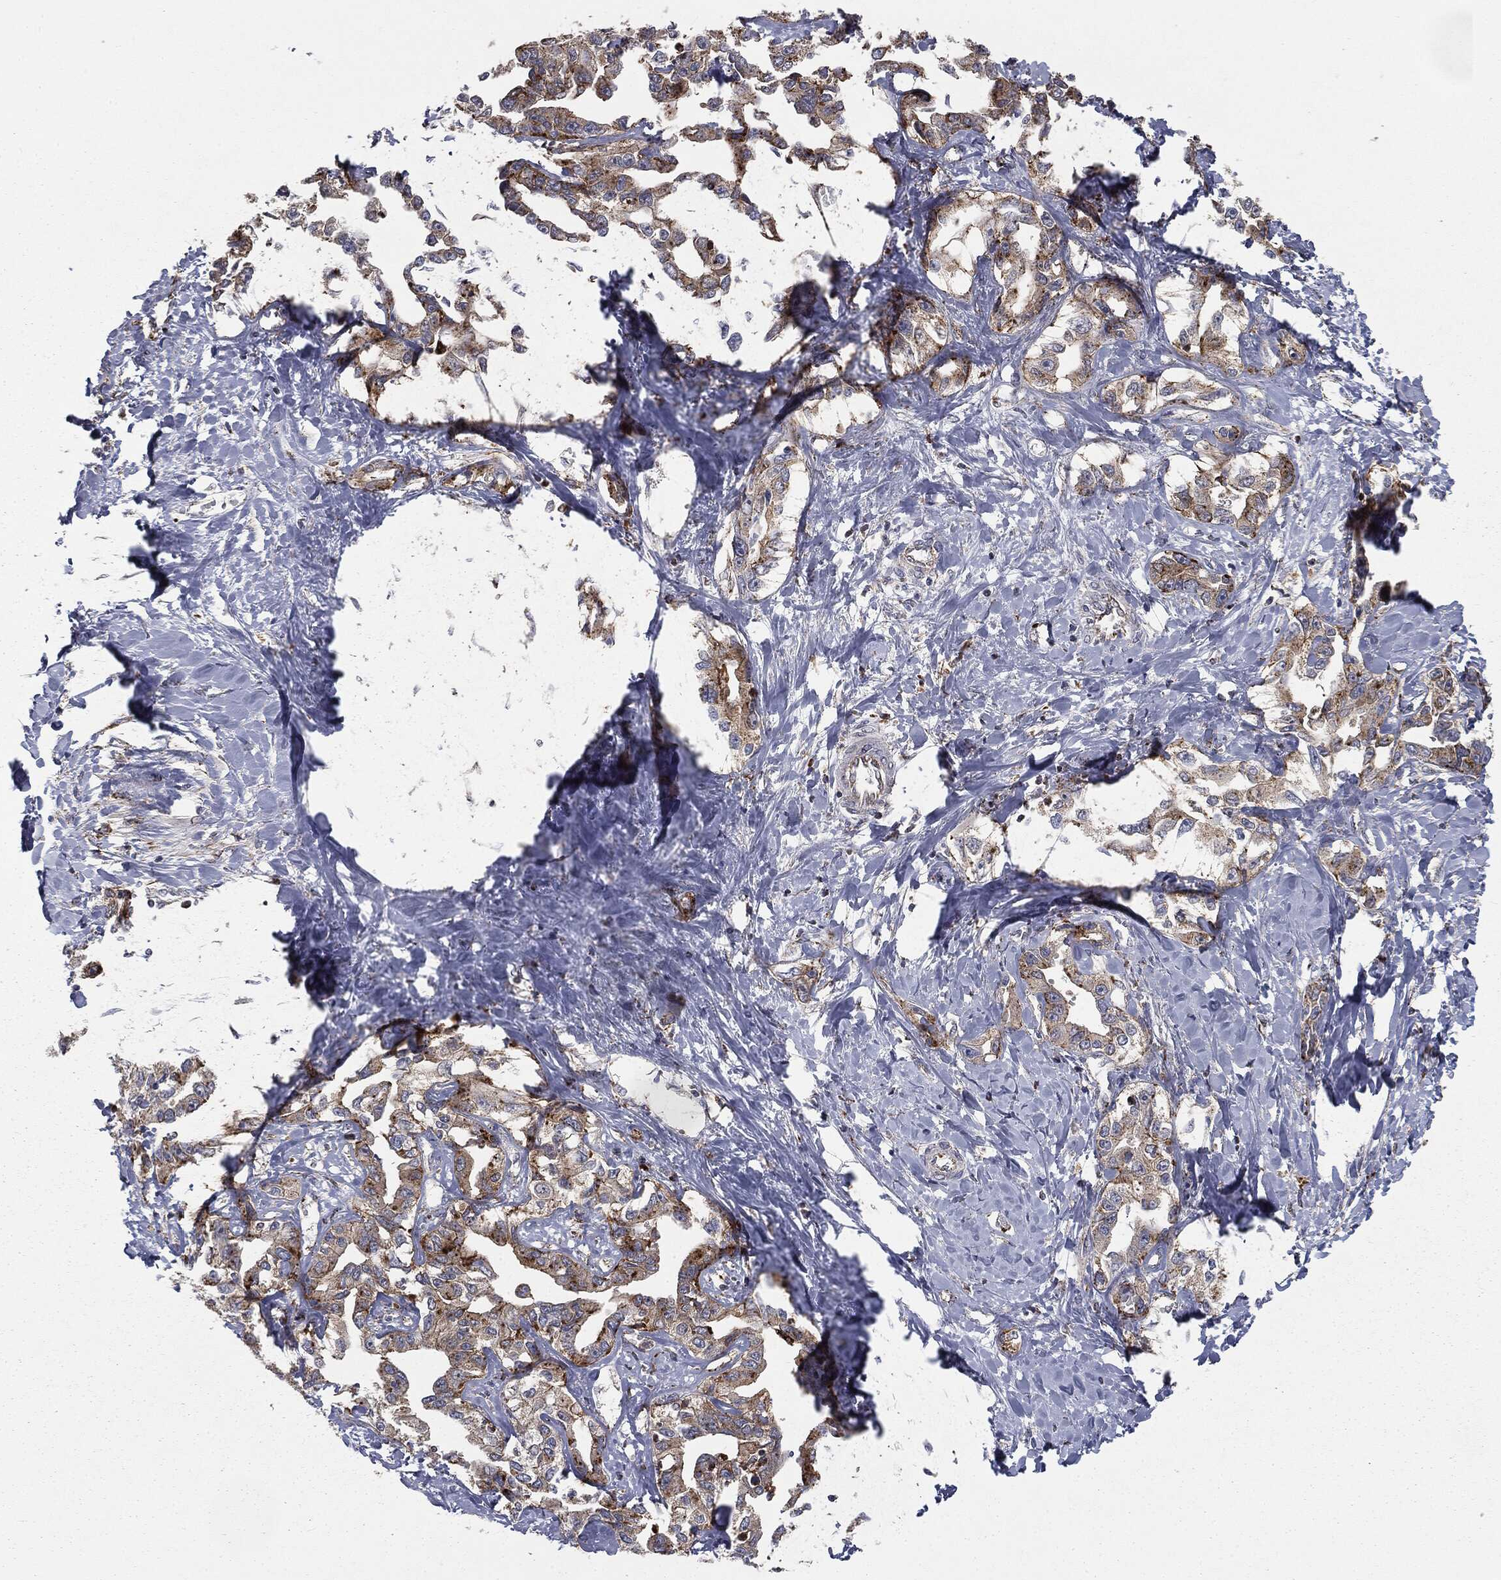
{"staining": {"intensity": "strong", "quantity": "<25%", "location": "cytoplasmic/membranous"}, "tissue": "liver cancer", "cell_type": "Tumor cells", "image_type": "cancer", "snomed": [{"axis": "morphology", "description": "Cholangiocarcinoma"}, {"axis": "topography", "description": "Liver"}], "caption": "High-magnification brightfield microscopy of liver cholangiocarcinoma stained with DAB (3,3'-diaminobenzidine) (brown) and counterstained with hematoxylin (blue). tumor cells exhibit strong cytoplasmic/membranous expression is identified in approximately<25% of cells.", "gene": "CTSA", "patient": {"sex": "male", "age": 59}}